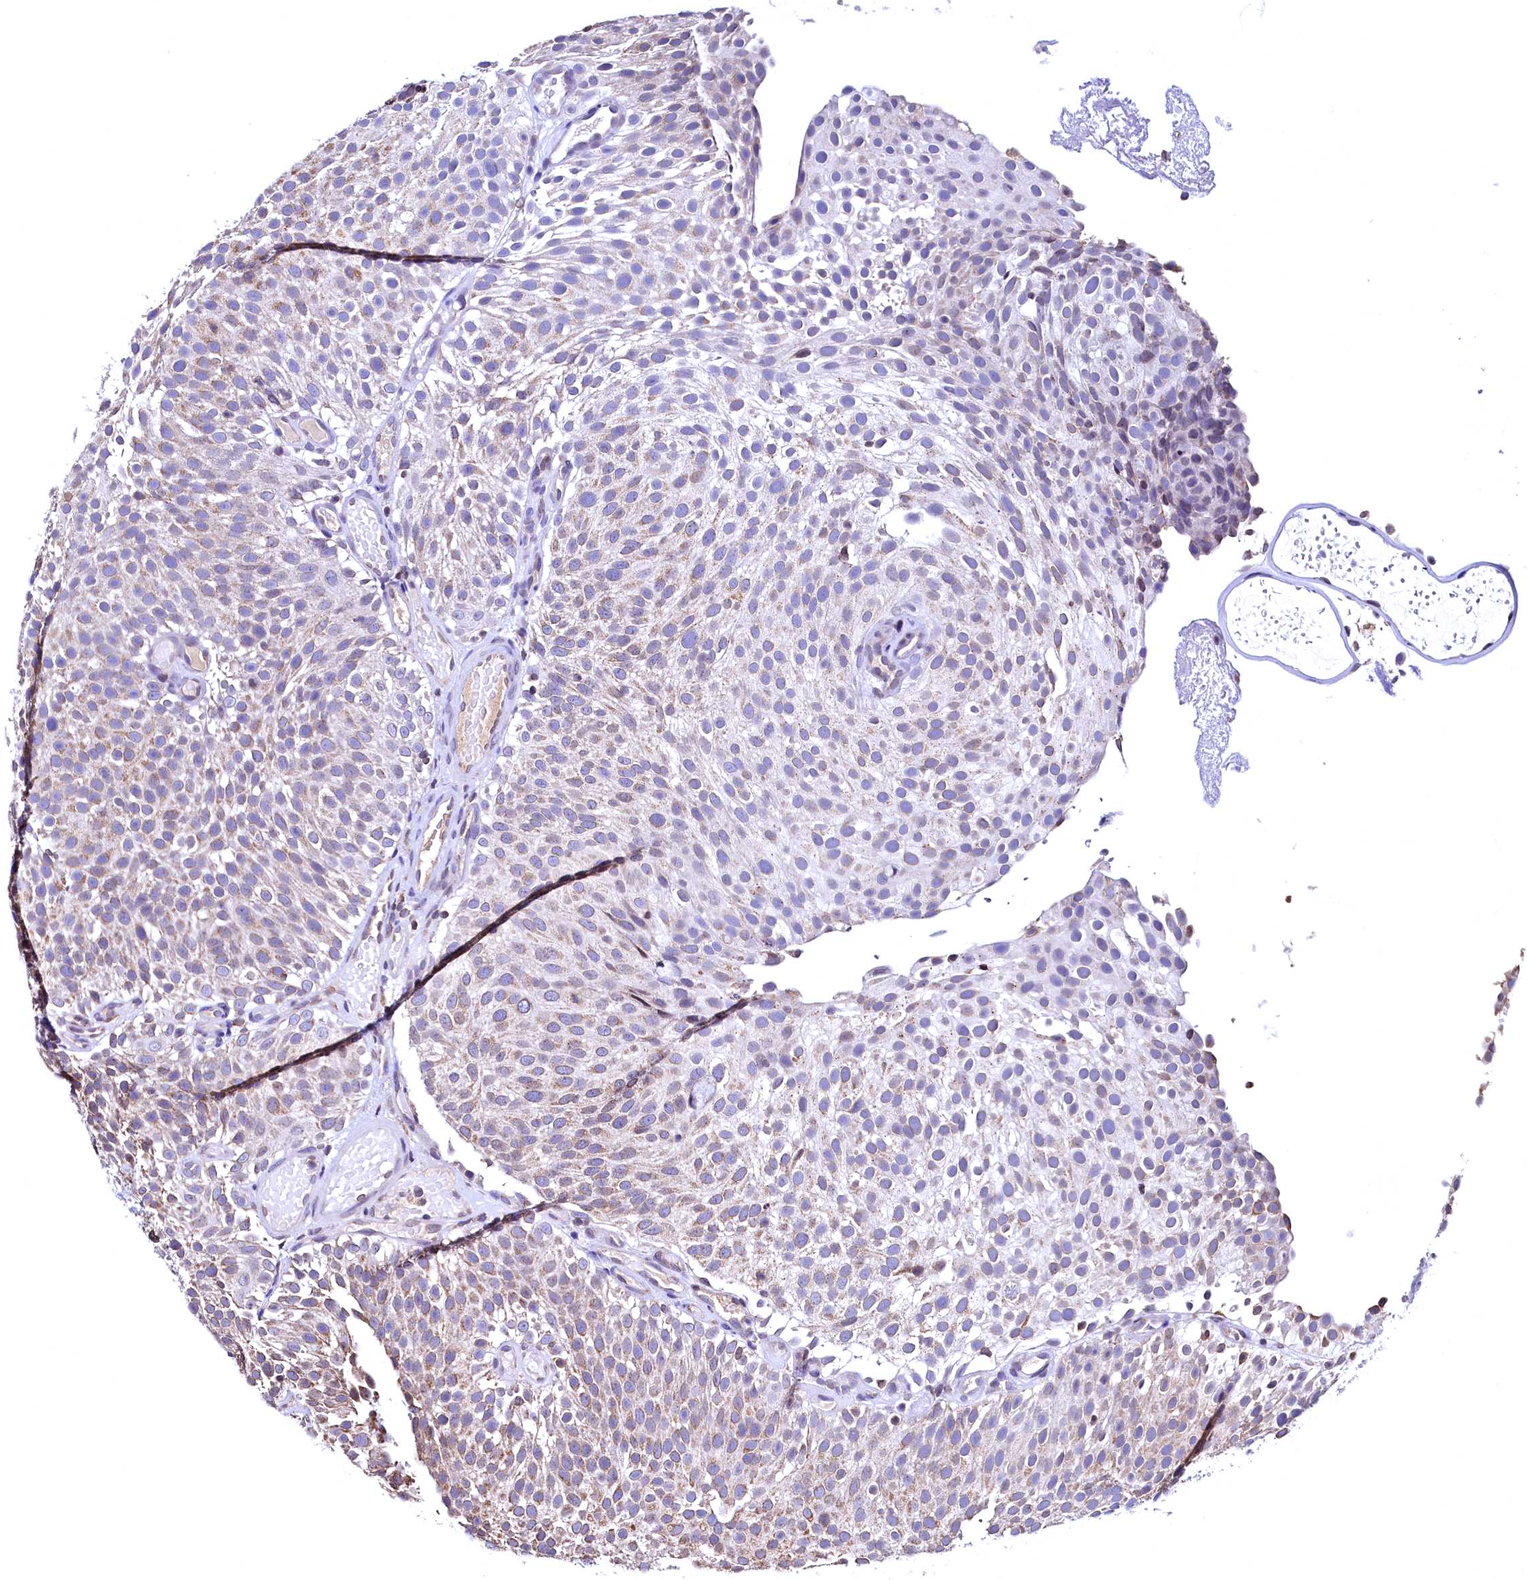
{"staining": {"intensity": "weak", "quantity": "25%-75%", "location": "cytoplasmic/membranous"}, "tissue": "urothelial cancer", "cell_type": "Tumor cells", "image_type": "cancer", "snomed": [{"axis": "morphology", "description": "Urothelial carcinoma, Low grade"}, {"axis": "topography", "description": "Urinary bladder"}], "caption": "Immunohistochemical staining of urothelial cancer exhibits weak cytoplasmic/membranous protein staining in approximately 25%-75% of tumor cells.", "gene": "HAND1", "patient": {"sex": "male", "age": 78}}